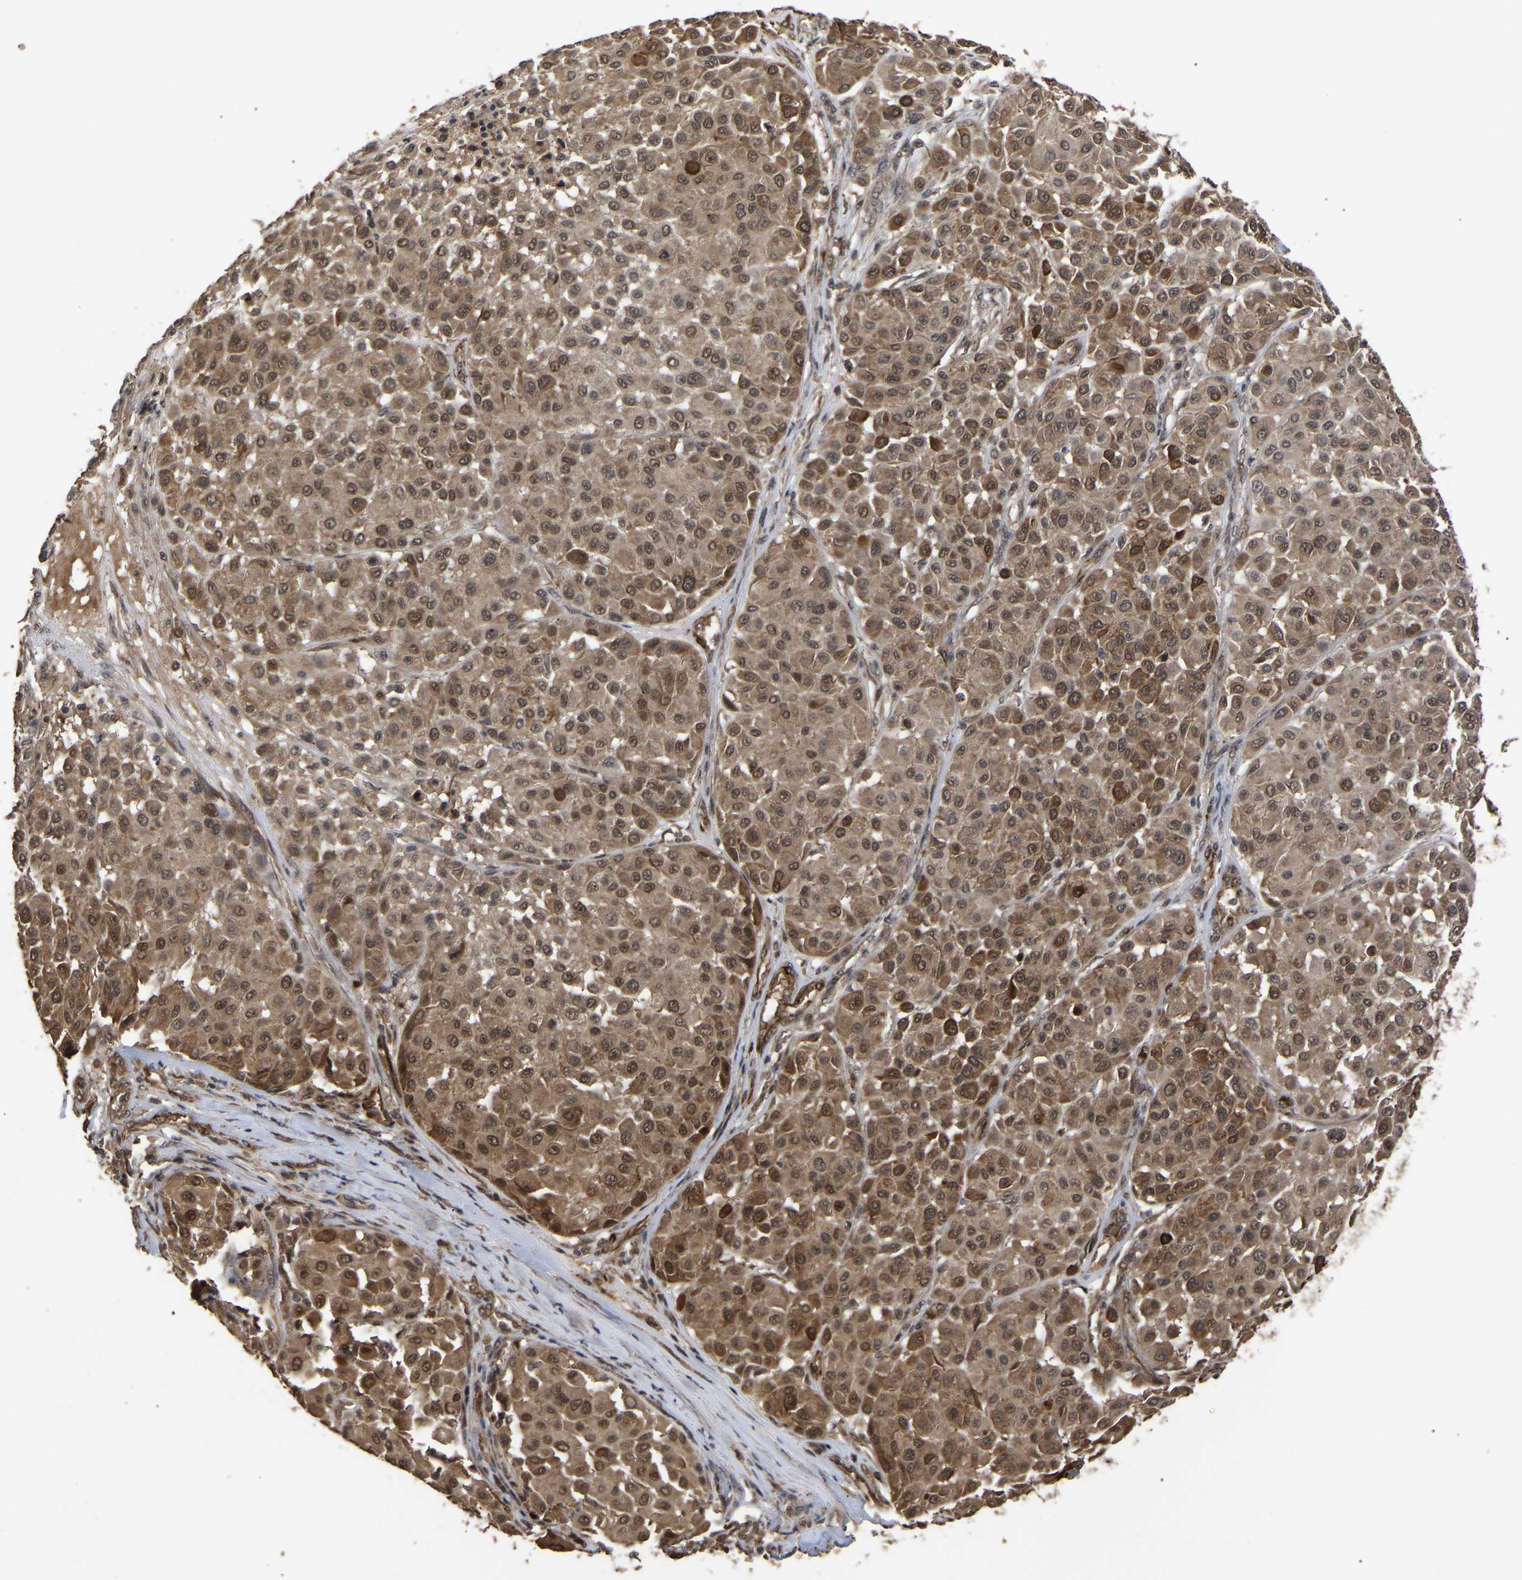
{"staining": {"intensity": "moderate", "quantity": ">75%", "location": "cytoplasmic/membranous,nuclear"}, "tissue": "melanoma", "cell_type": "Tumor cells", "image_type": "cancer", "snomed": [{"axis": "morphology", "description": "Malignant melanoma, Metastatic site"}, {"axis": "topography", "description": "Soft tissue"}], "caption": "Protein staining of malignant melanoma (metastatic site) tissue displays moderate cytoplasmic/membranous and nuclear staining in about >75% of tumor cells.", "gene": "FAM161B", "patient": {"sex": "male", "age": 41}}